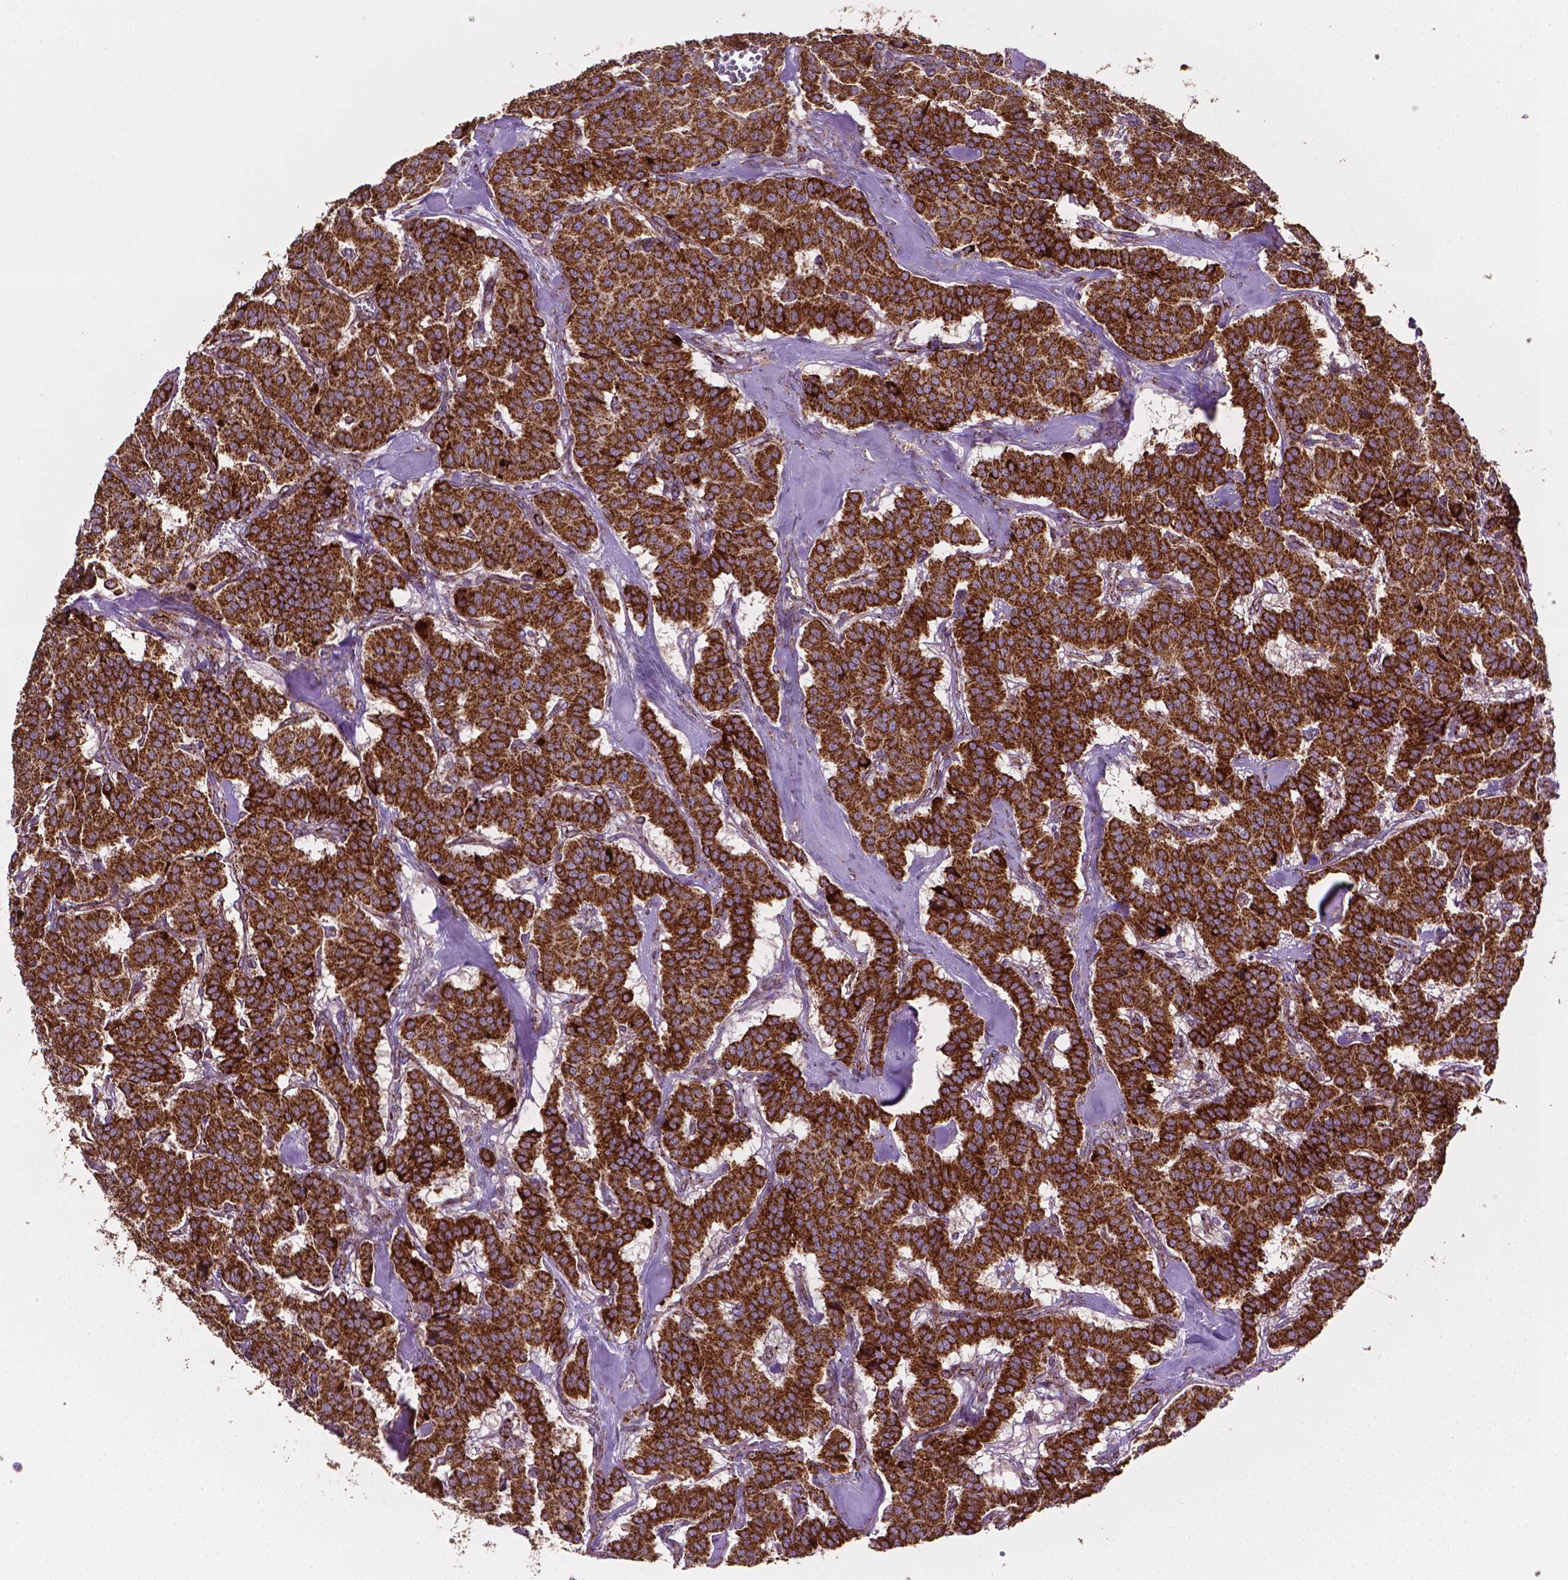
{"staining": {"intensity": "strong", "quantity": ">75%", "location": "cytoplasmic/membranous"}, "tissue": "carcinoid", "cell_type": "Tumor cells", "image_type": "cancer", "snomed": [{"axis": "morphology", "description": "Normal tissue, NOS"}, {"axis": "morphology", "description": "Carcinoid, malignant, NOS"}, {"axis": "topography", "description": "Lung"}], "caption": "Immunohistochemical staining of human malignant carcinoid demonstrates strong cytoplasmic/membranous protein staining in approximately >75% of tumor cells.", "gene": "ILVBL", "patient": {"sex": "female", "age": 46}}